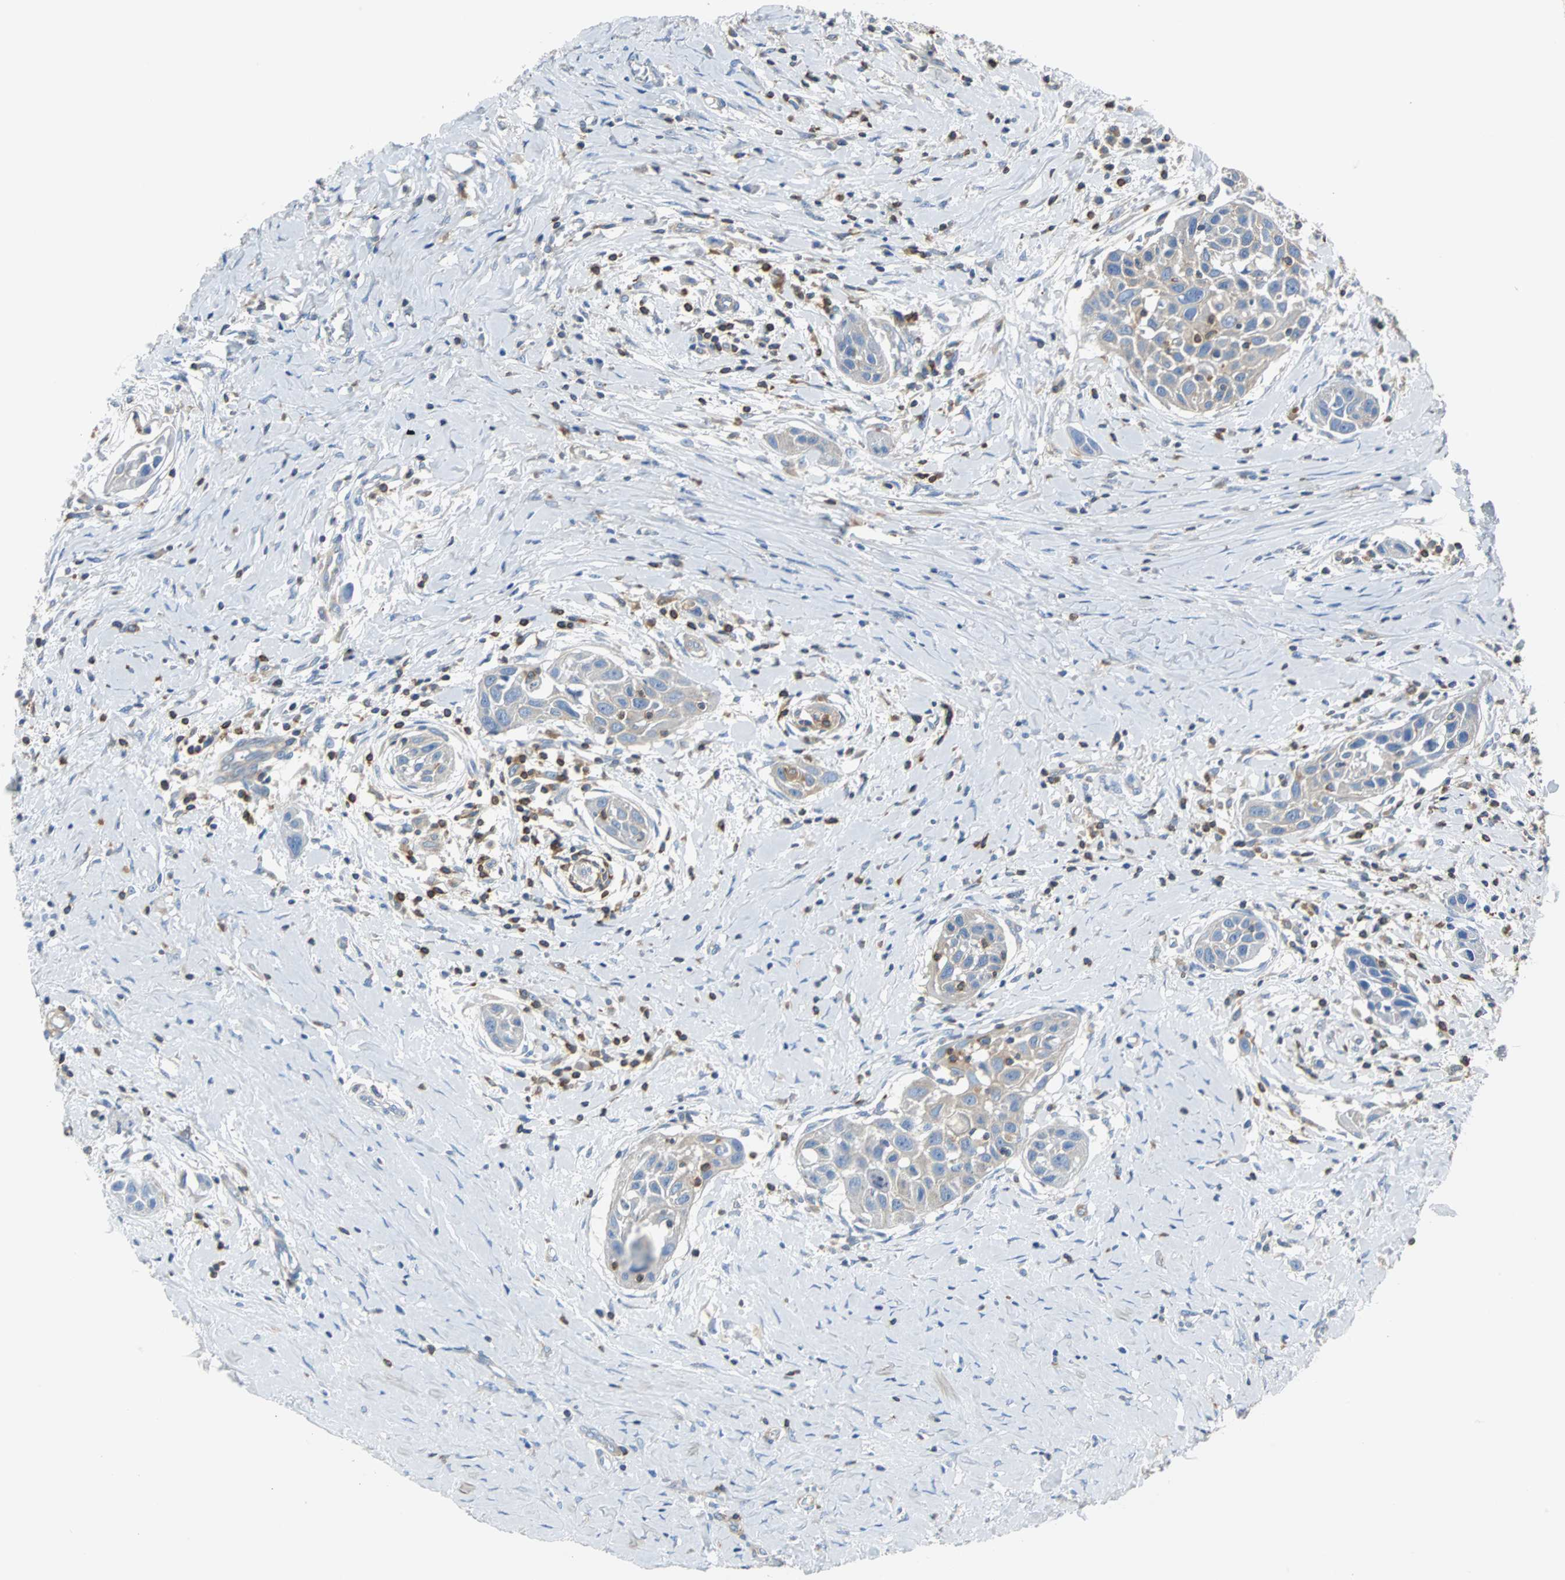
{"staining": {"intensity": "weak", "quantity": ">75%", "location": "cytoplasmic/membranous"}, "tissue": "head and neck cancer", "cell_type": "Tumor cells", "image_type": "cancer", "snomed": [{"axis": "morphology", "description": "Squamous cell carcinoma, NOS"}, {"axis": "topography", "description": "Oral tissue"}, {"axis": "topography", "description": "Head-Neck"}], "caption": "Protein staining exhibits weak cytoplasmic/membranous staining in about >75% of tumor cells in head and neck squamous cell carcinoma.", "gene": "TSC22D4", "patient": {"sex": "female", "age": 50}}